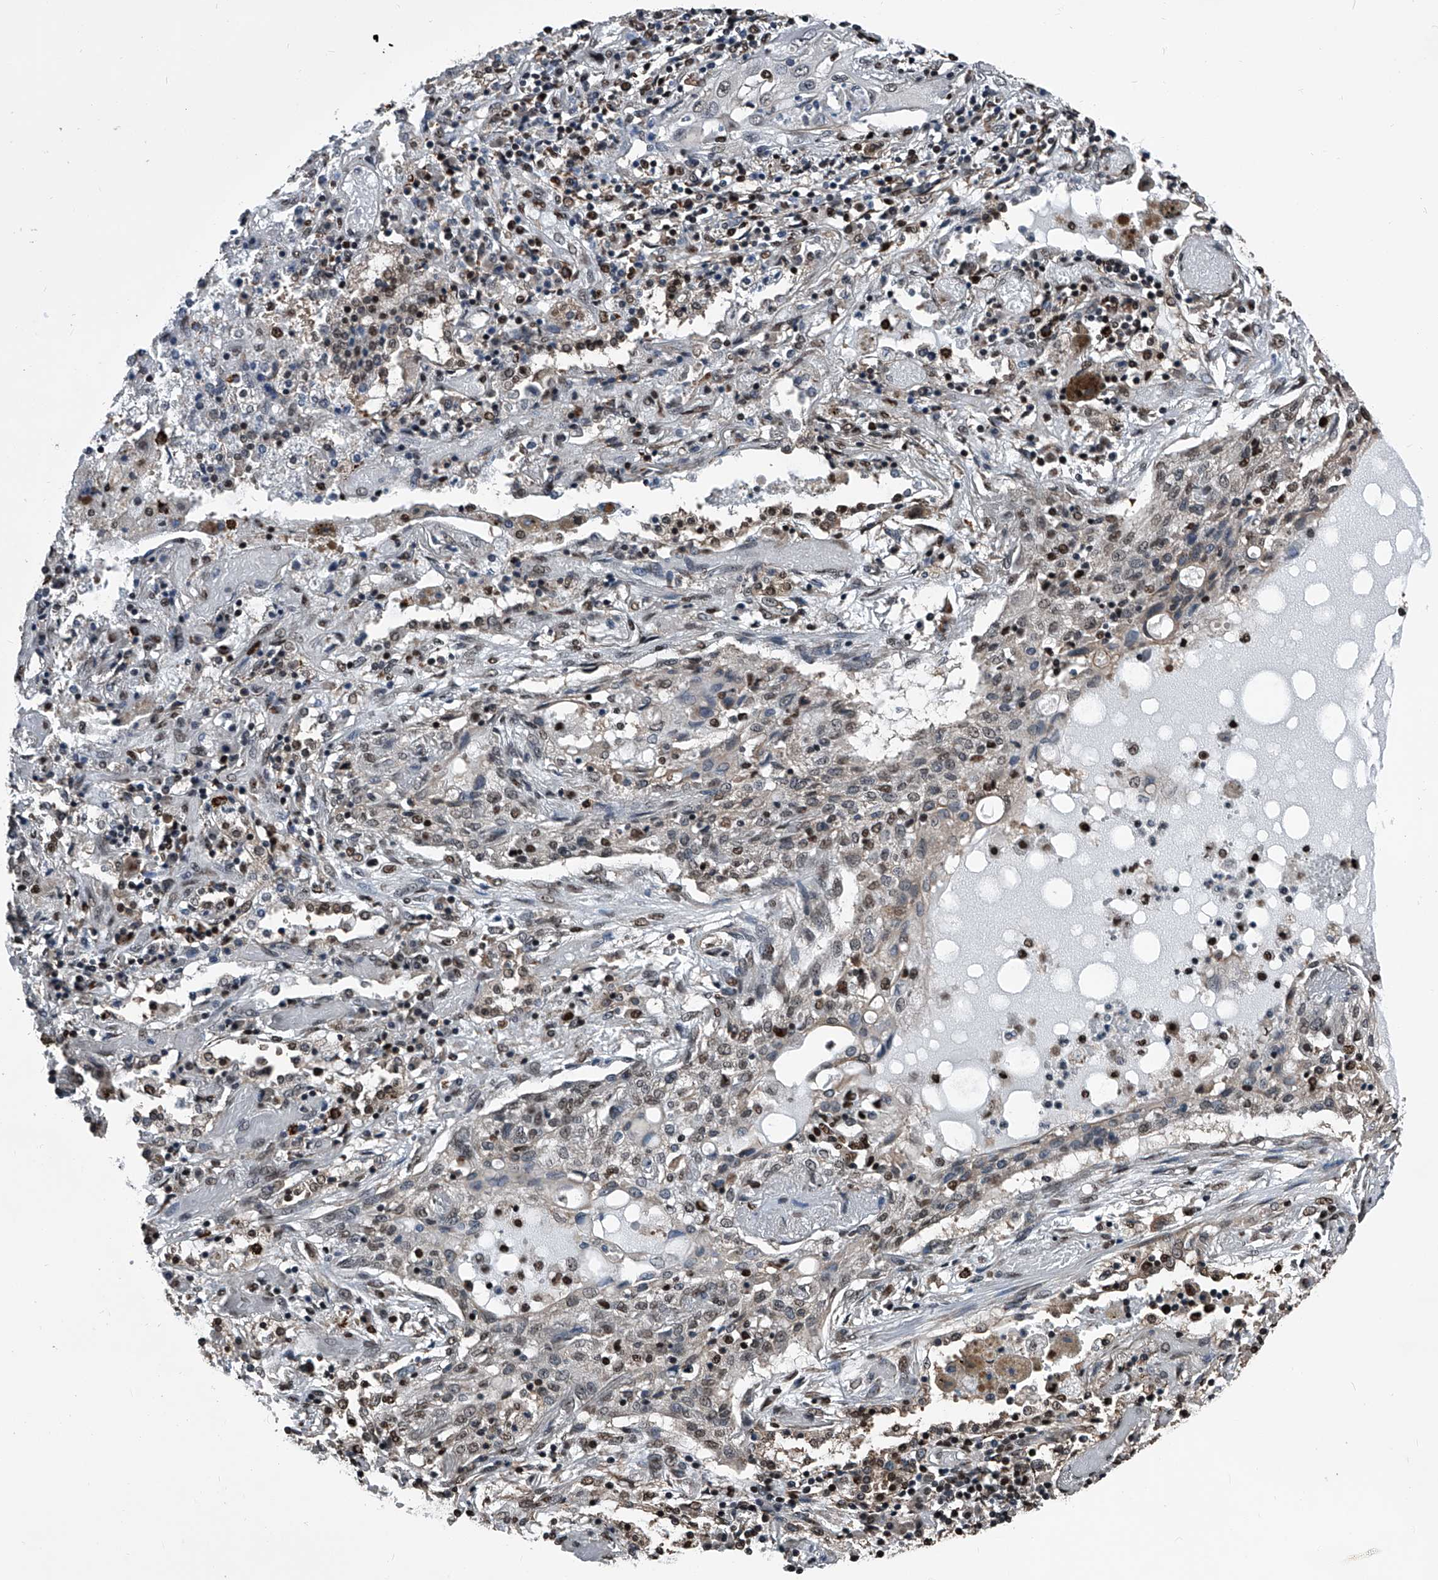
{"staining": {"intensity": "weak", "quantity": "<25%", "location": "nuclear"}, "tissue": "lung cancer", "cell_type": "Tumor cells", "image_type": "cancer", "snomed": [{"axis": "morphology", "description": "Squamous cell carcinoma, NOS"}, {"axis": "topography", "description": "Lung"}], "caption": "The photomicrograph reveals no significant staining in tumor cells of squamous cell carcinoma (lung).", "gene": "FKBP5", "patient": {"sex": "female", "age": 47}}